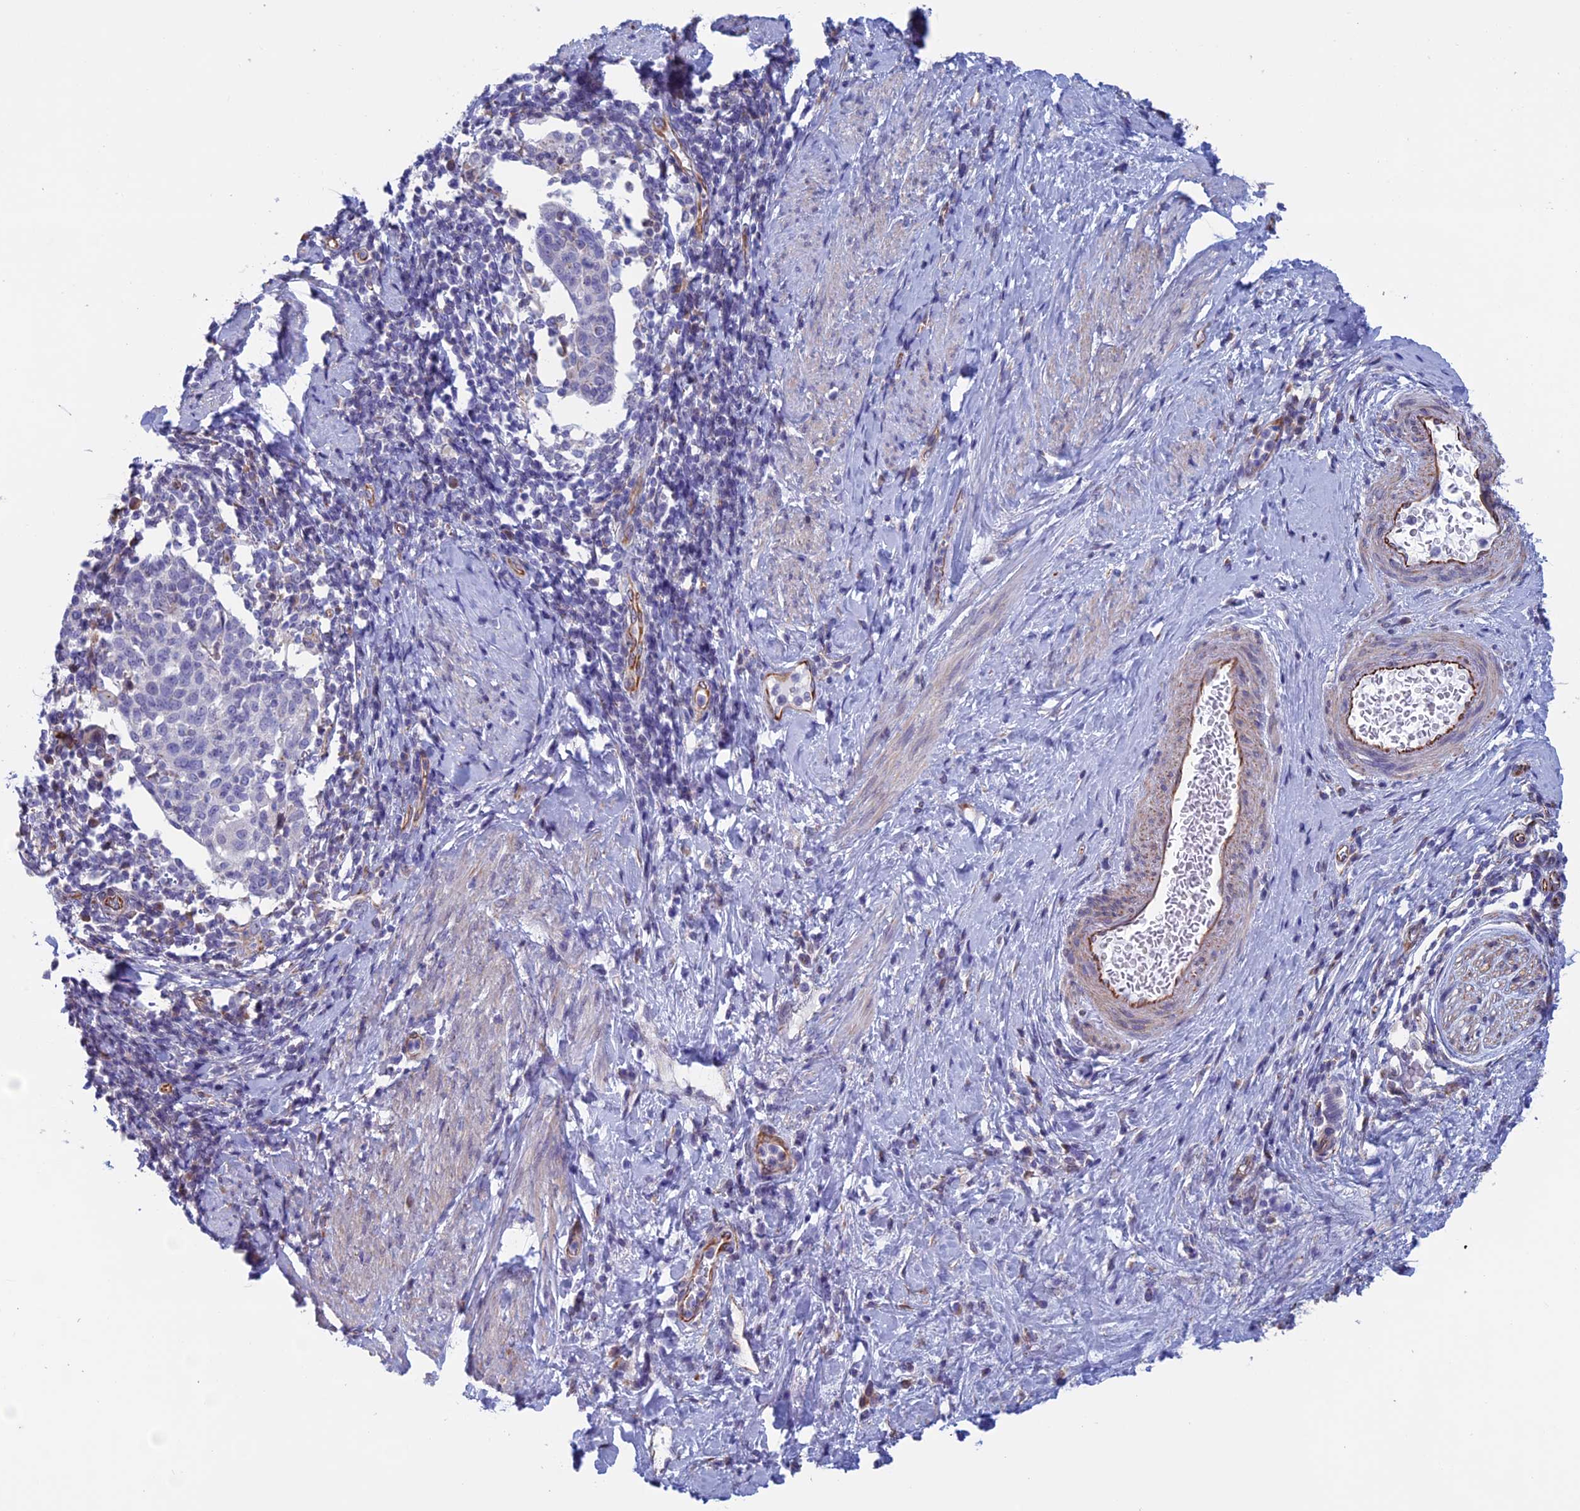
{"staining": {"intensity": "negative", "quantity": "none", "location": "none"}, "tissue": "cervical cancer", "cell_type": "Tumor cells", "image_type": "cancer", "snomed": [{"axis": "morphology", "description": "Squamous cell carcinoma, NOS"}, {"axis": "topography", "description": "Cervix"}], "caption": "A high-resolution histopathology image shows immunohistochemistry (IHC) staining of squamous cell carcinoma (cervical), which shows no significant positivity in tumor cells.", "gene": "BCL2L10", "patient": {"sex": "female", "age": 52}}